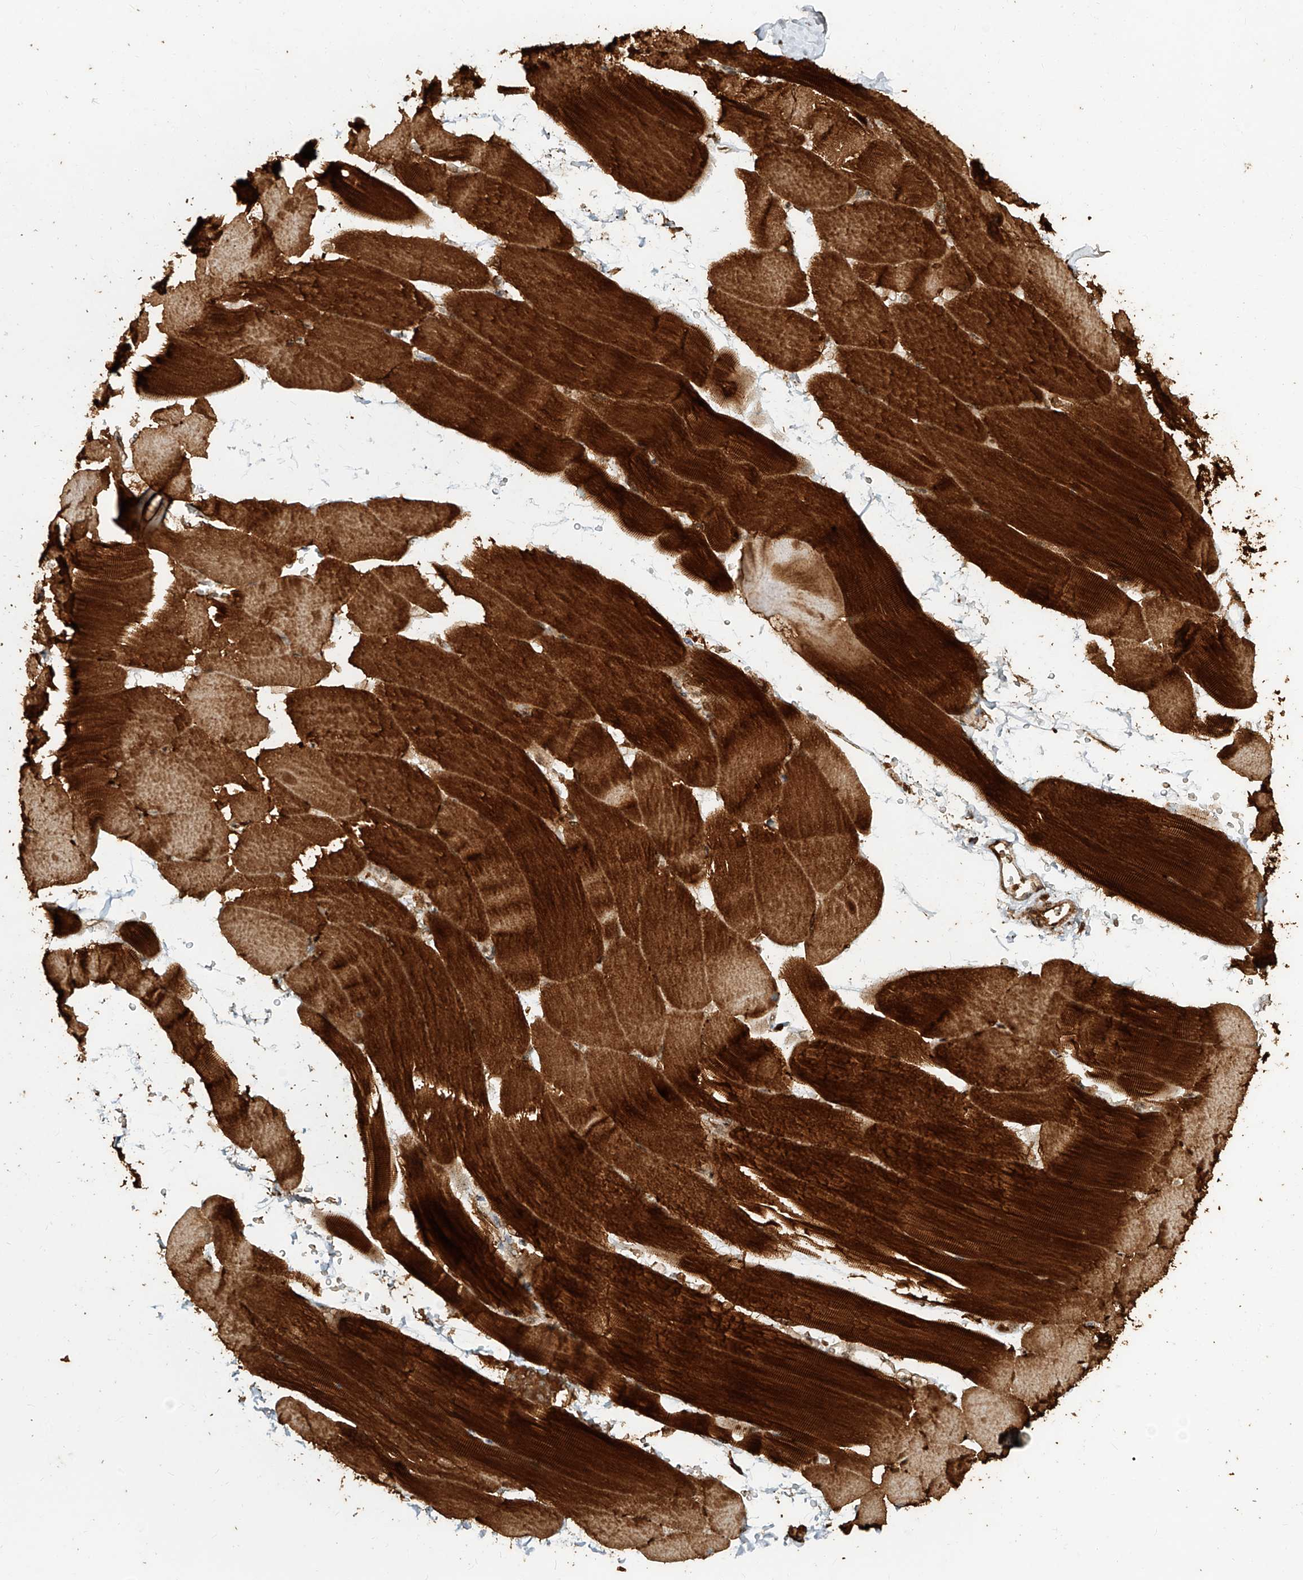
{"staining": {"intensity": "strong", "quantity": ">75%", "location": "cytoplasmic/membranous,nuclear"}, "tissue": "skeletal muscle", "cell_type": "Myocytes", "image_type": "normal", "snomed": [{"axis": "morphology", "description": "Normal tissue, NOS"}, {"axis": "topography", "description": "Skeletal muscle"}, {"axis": "topography", "description": "Parathyroid gland"}], "caption": "An image of human skeletal muscle stained for a protein exhibits strong cytoplasmic/membranous,nuclear brown staining in myocytes. (DAB (3,3'-diaminobenzidine) IHC, brown staining for protein, blue staining for nuclei).", "gene": "ZNF660", "patient": {"sex": "female", "age": 37}}